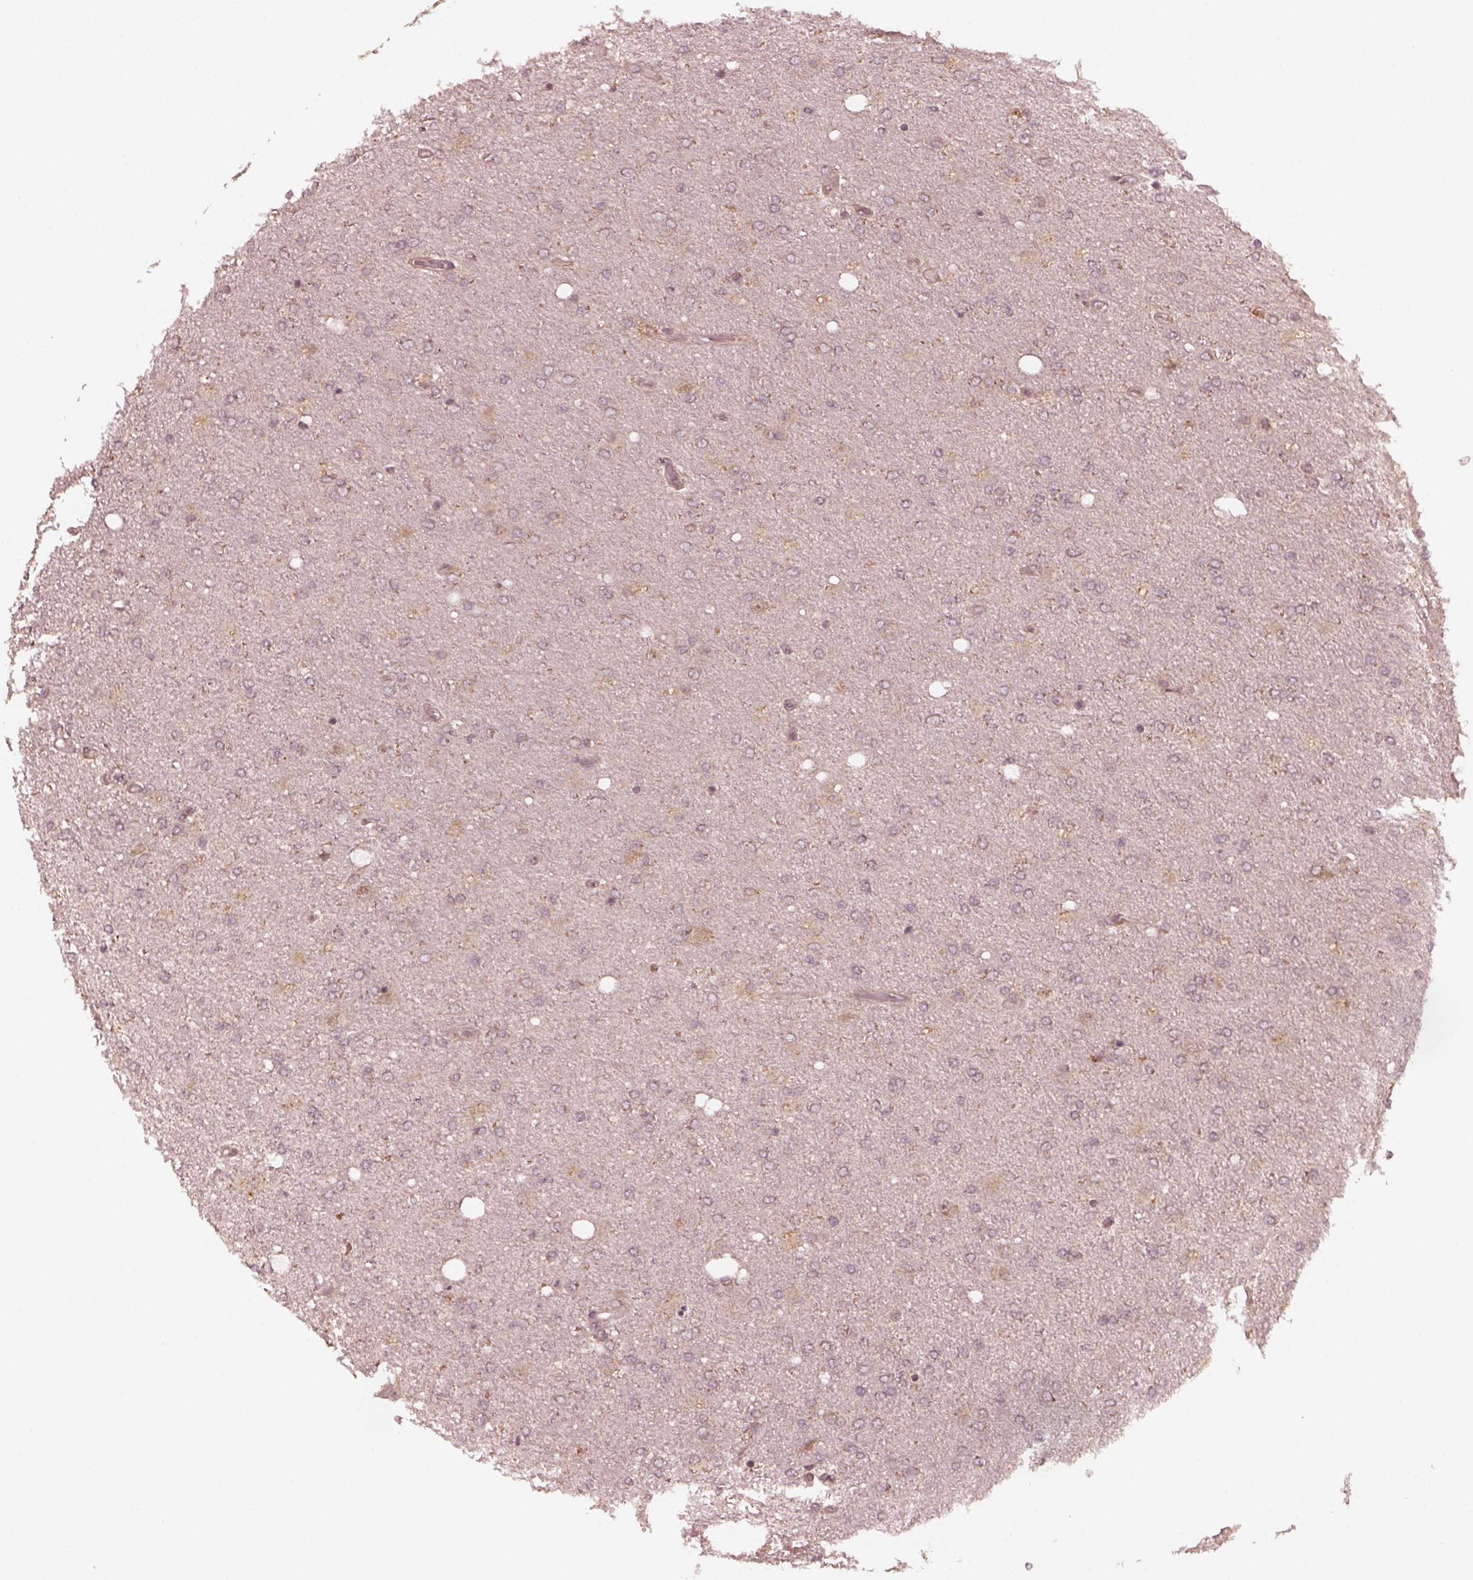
{"staining": {"intensity": "negative", "quantity": "none", "location": "none"}, "tissue": "glioma", "cell_type": "Tumor cells", "image_type": "cancer", "snomed": [{"axis": "morphology", "description": "Glioma, malignant, High grade"}, {"axis": "topography", "description": "Cerebral cortex"}], "caption": "Immunohistochemistry histopathology image of malignant glioma (high-grade) stained for a protein (brown), which exhibits no positivity in tumor cells.", "gene": "FAF2", "patient": {"sex": "male", "age": 70}}